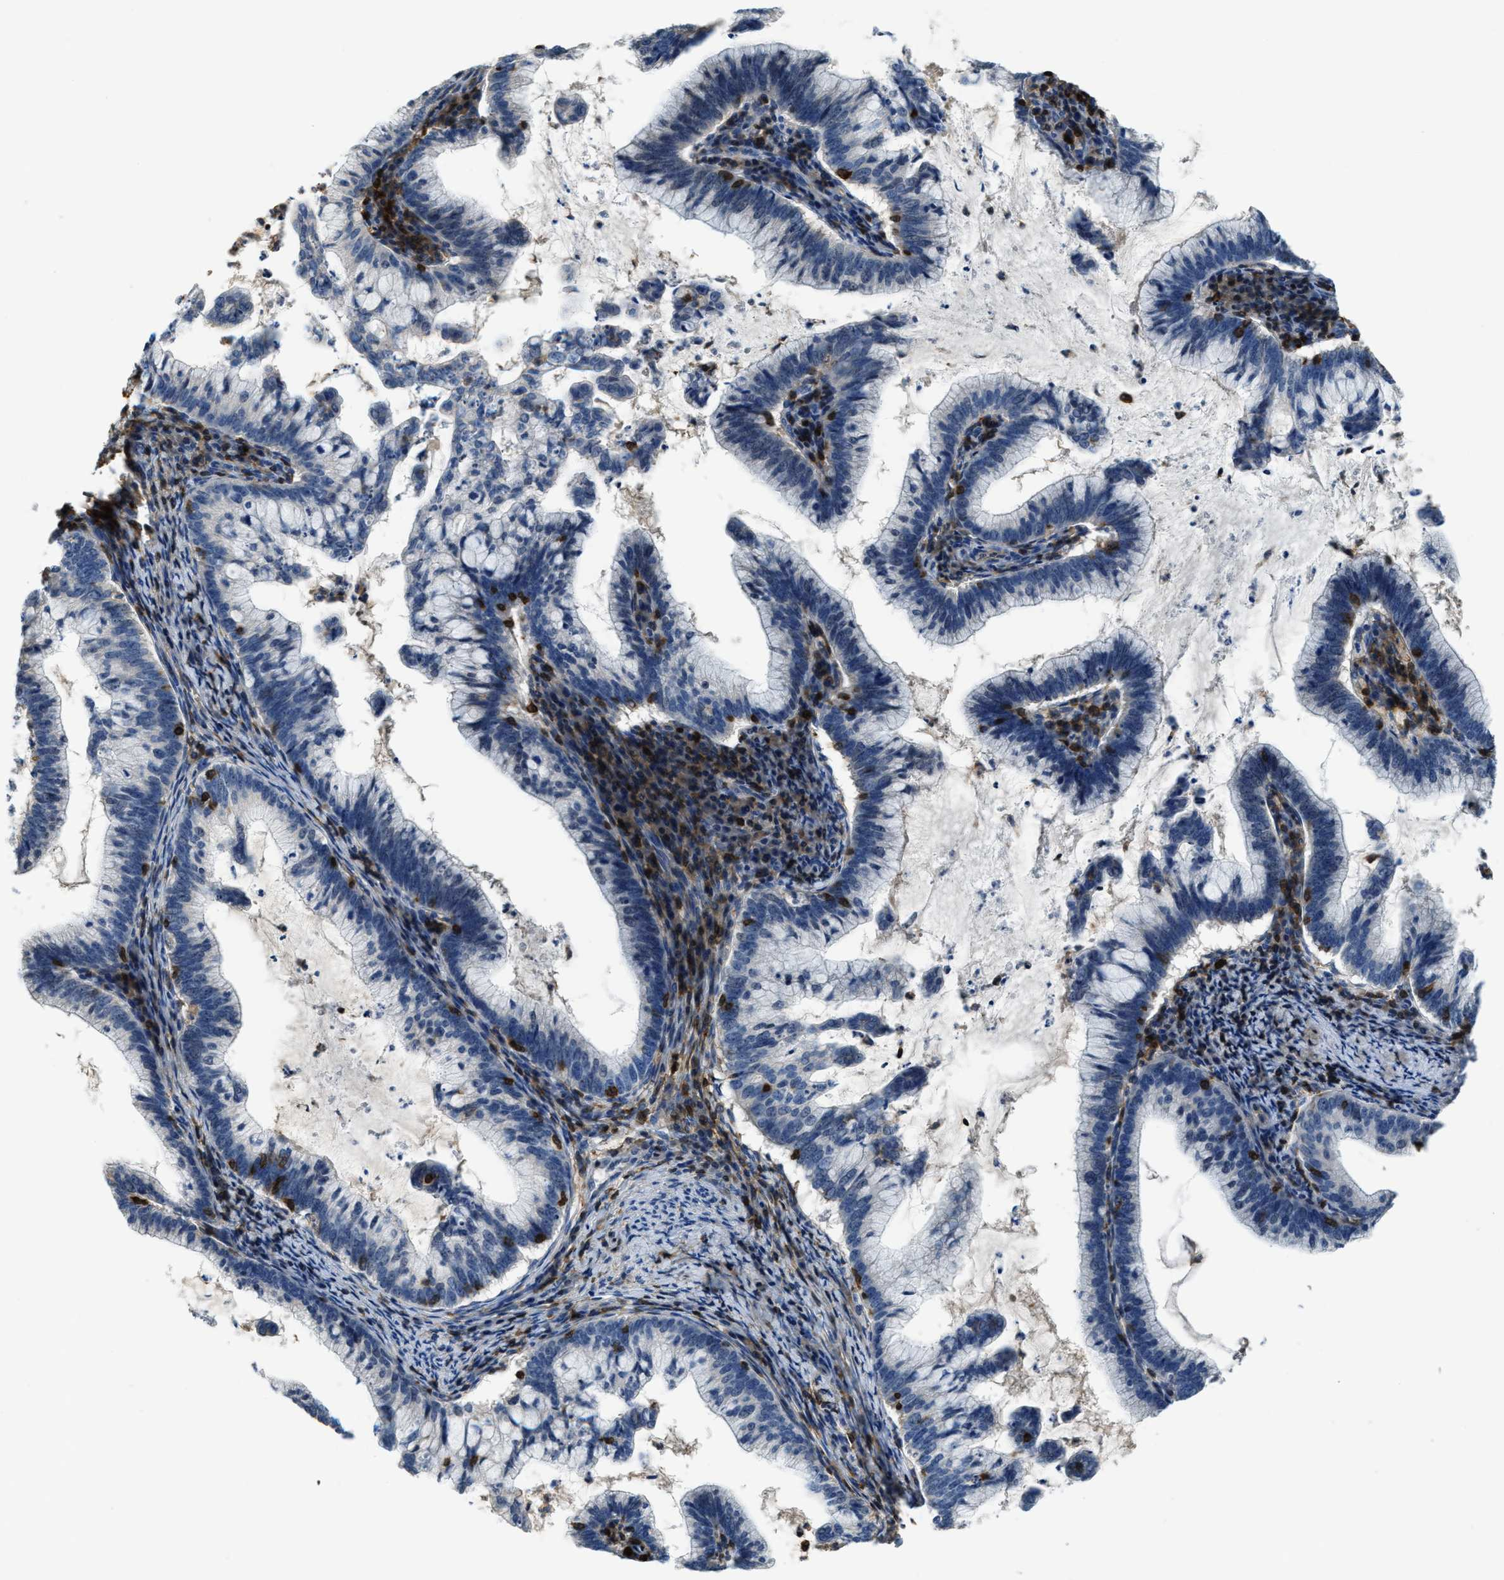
{"staining": {"intensity": "negative", "quantity": "none", "location": "none"}, "tissue": "cervical cancer", "cell_type": "Tumor cells", "image_type": "cancer", "snomed": [{"axis": "morphology", "description": "Adenocarcinoma, NOS"}, {"axis": "topography", "description": "Cervix"}], "caption": "DAB immunohistochemical staining of cervical cancer shows no significant expression in tumor cells. The staining is performed using DAB (3,3'-diaminobenzidine) brown chromogen with nuclei counter-stained in using hematoxylin.", "gene": "MYO1G", "patient": {"sex": "female", "age": 36}}